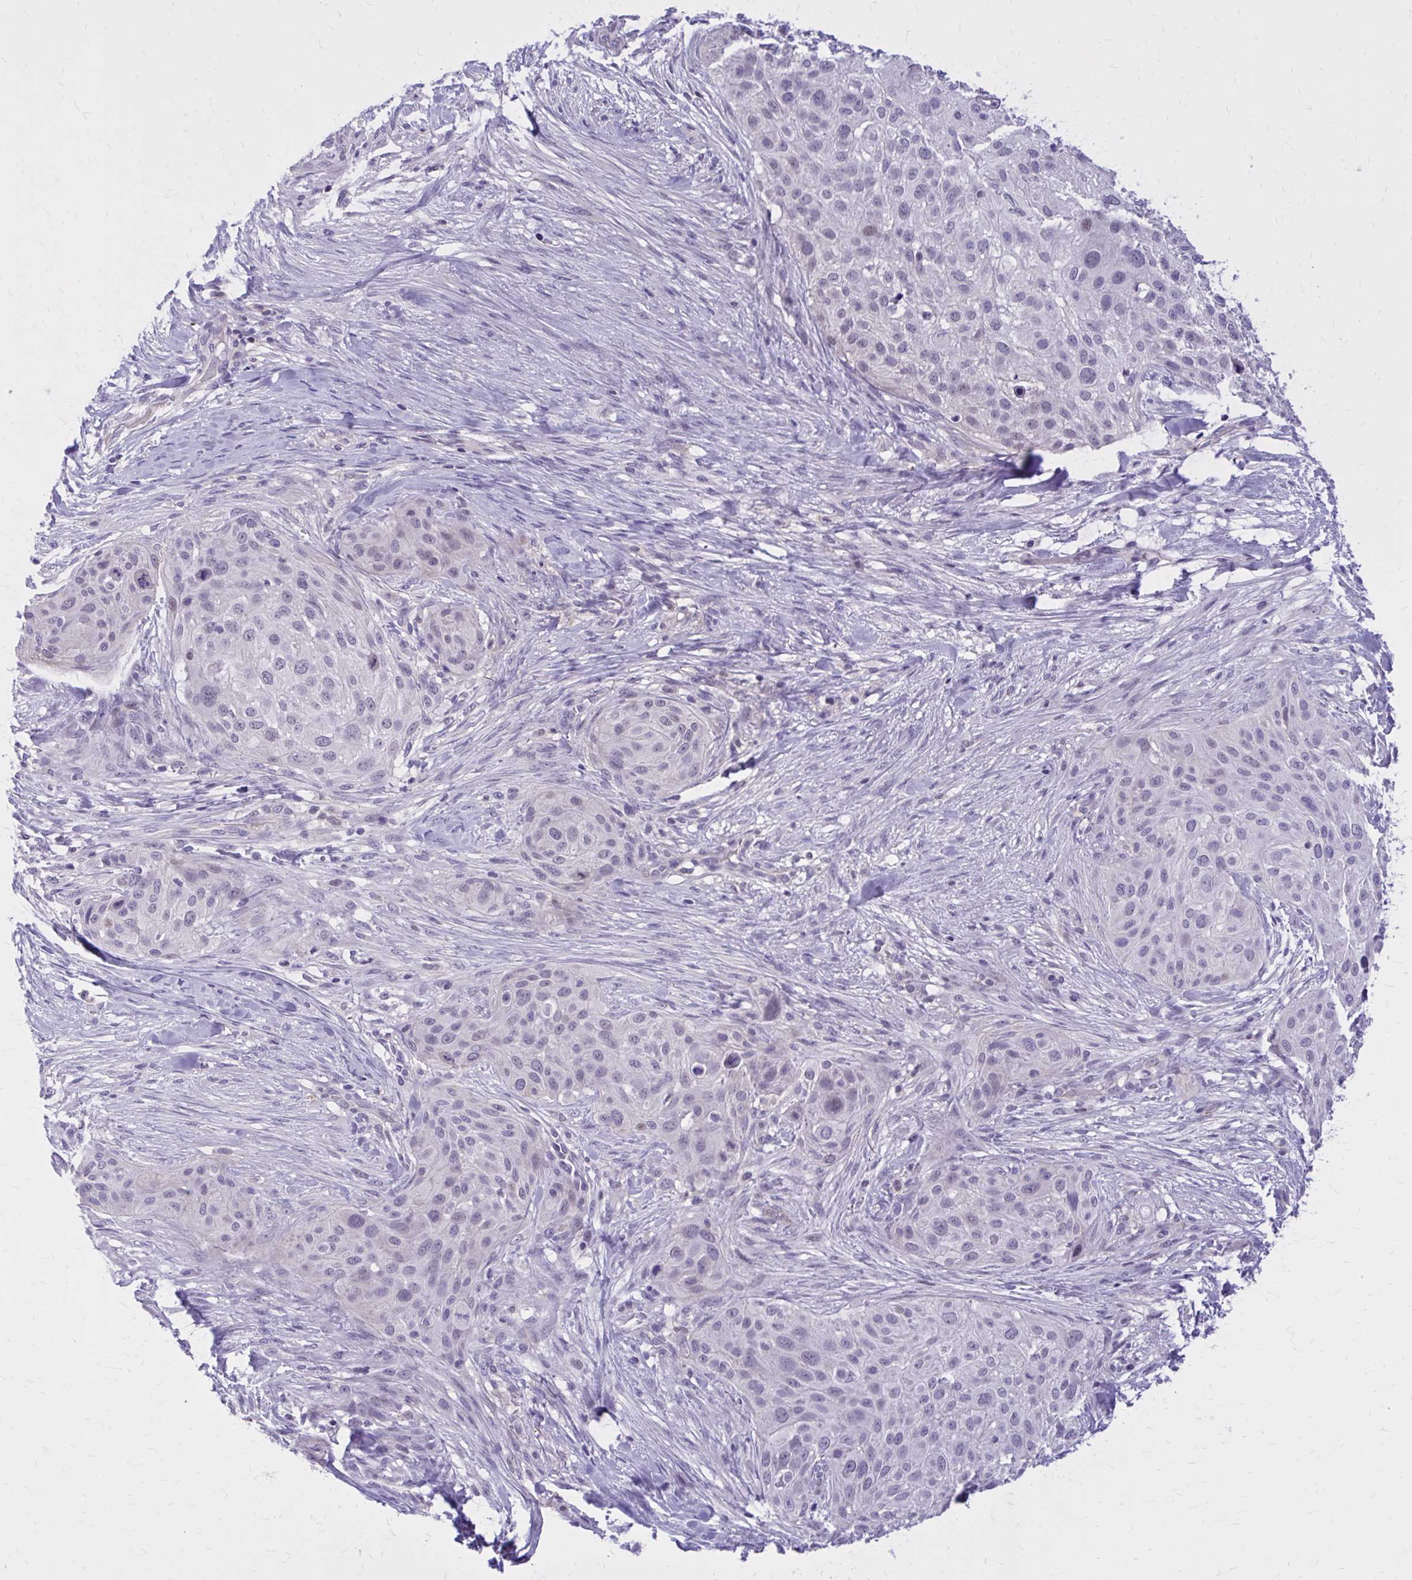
{"staining": {"intensity": "negative", "quantity": "none", "location": "none"}, "tissue": "skin cancer", "cell_type": "Tumor cells", "image_type": "cancer", "snomed": [{"axis": "morphology", "description": "Squamous cell carcinoma, NOS"}, {"axis": "topography", "description": "Skin"}], "caption": "High power microscopy image of an IHC micrograph of skin squamous cell carcinoma, revealing no significant expression in tumor cells. (Brightfield microscopy of DAB (3,3'-diaminobenzidine) immunohistochemistry (IHC) at high magnification).", "gene": "ZBTB25", "patient": {"sex": "female", "age": 87}}